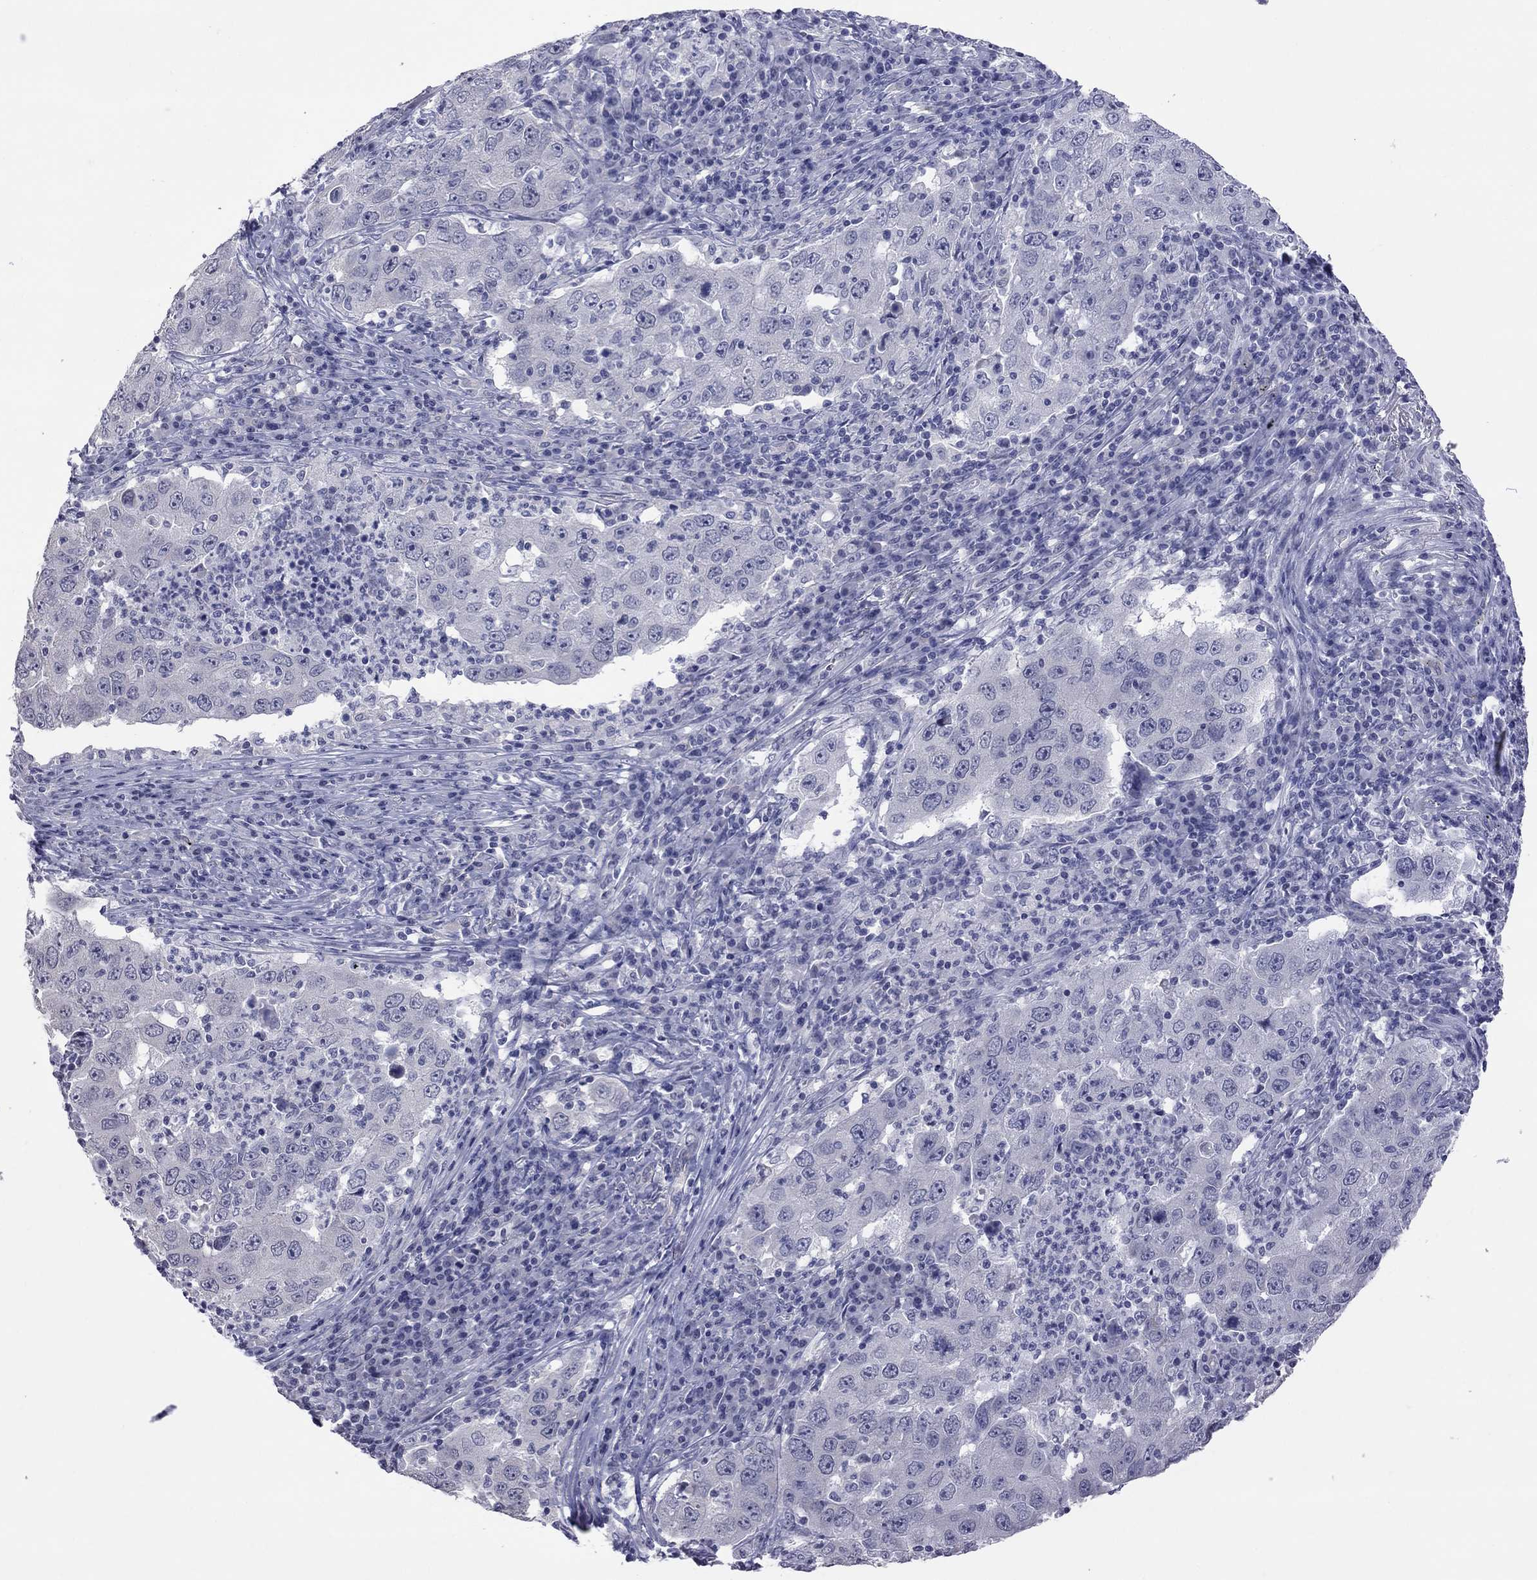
{"staining": {"intensity": "negative", "quantity": "none", "location": "none"}, "tissue": "lung cancer", "cell_type": "Tumor cells", "image_type": "cancer", "snomed": [{"axis": "morphology", "description": "Adenocarcinoma, NOS"}, {"axis": "topography", "description": "Lung"}], "caption": "Immunohistochemical staining of human lung adenocarcinoma reveals no significant positivity in tumor cells.", "gene": "HYLS1", "patient": {"sex": "male", "age": 73}}